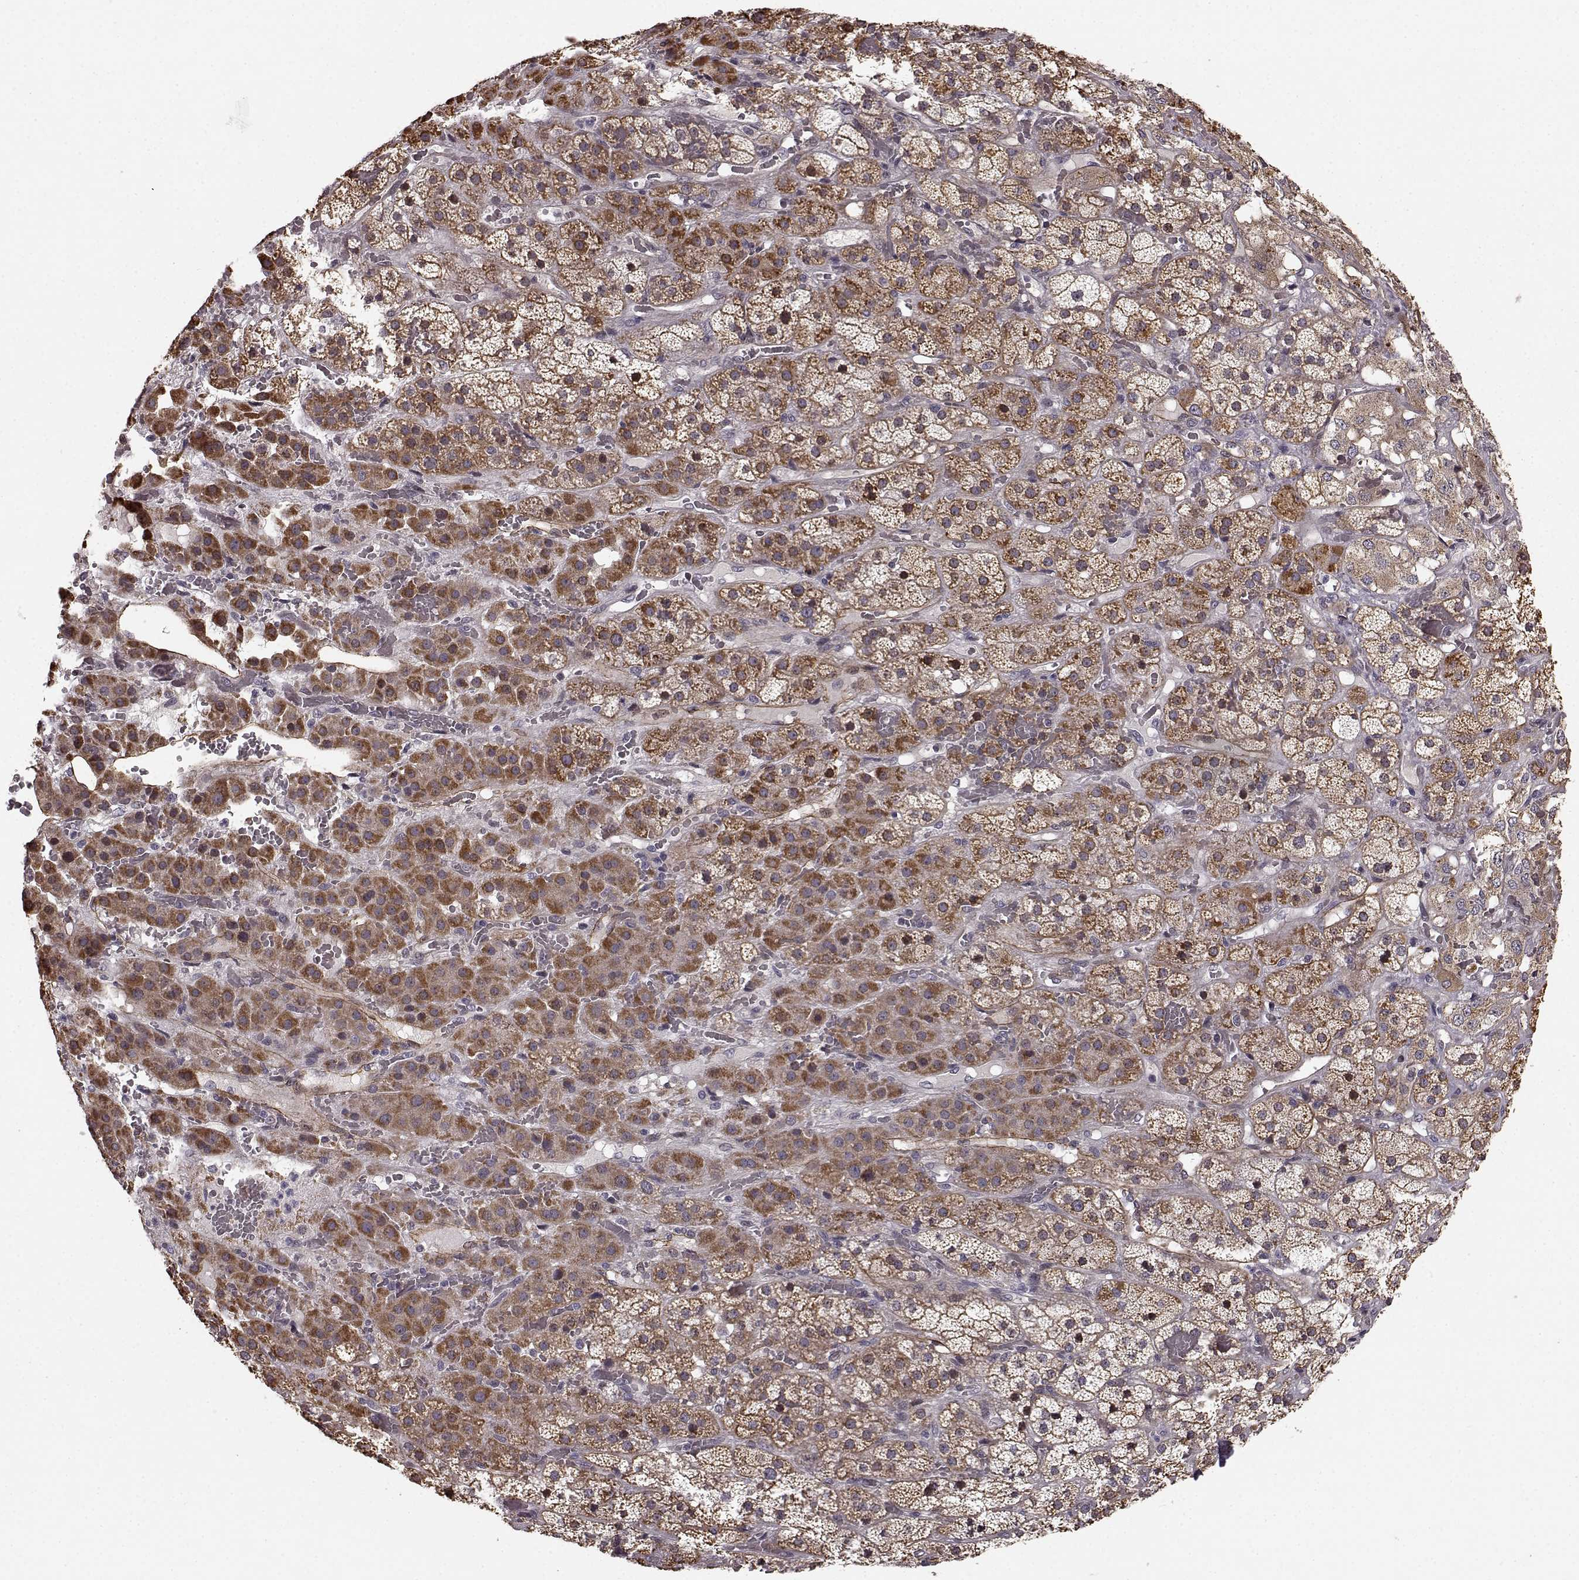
{"staining": {"intensity": "strong", "quantity": "<25%", "location": "cytoplasmic/membranous"}, "tissue": "adrenal gland", "cell_type": "Glandular cells", "image_type": "normal", "snomed": [{"axis": "morphology", "description": "Normal tissue, NOS"}, {"axis": "topography", "description": "Adrenal gland"}], "caption": "Glandular cells demonstrate strong cytoplasmic/membranous expression in about <25% of cells in benign adrenal gland.", "gene": "BACH2", "patient": {"sex": "male", "age": 57}}